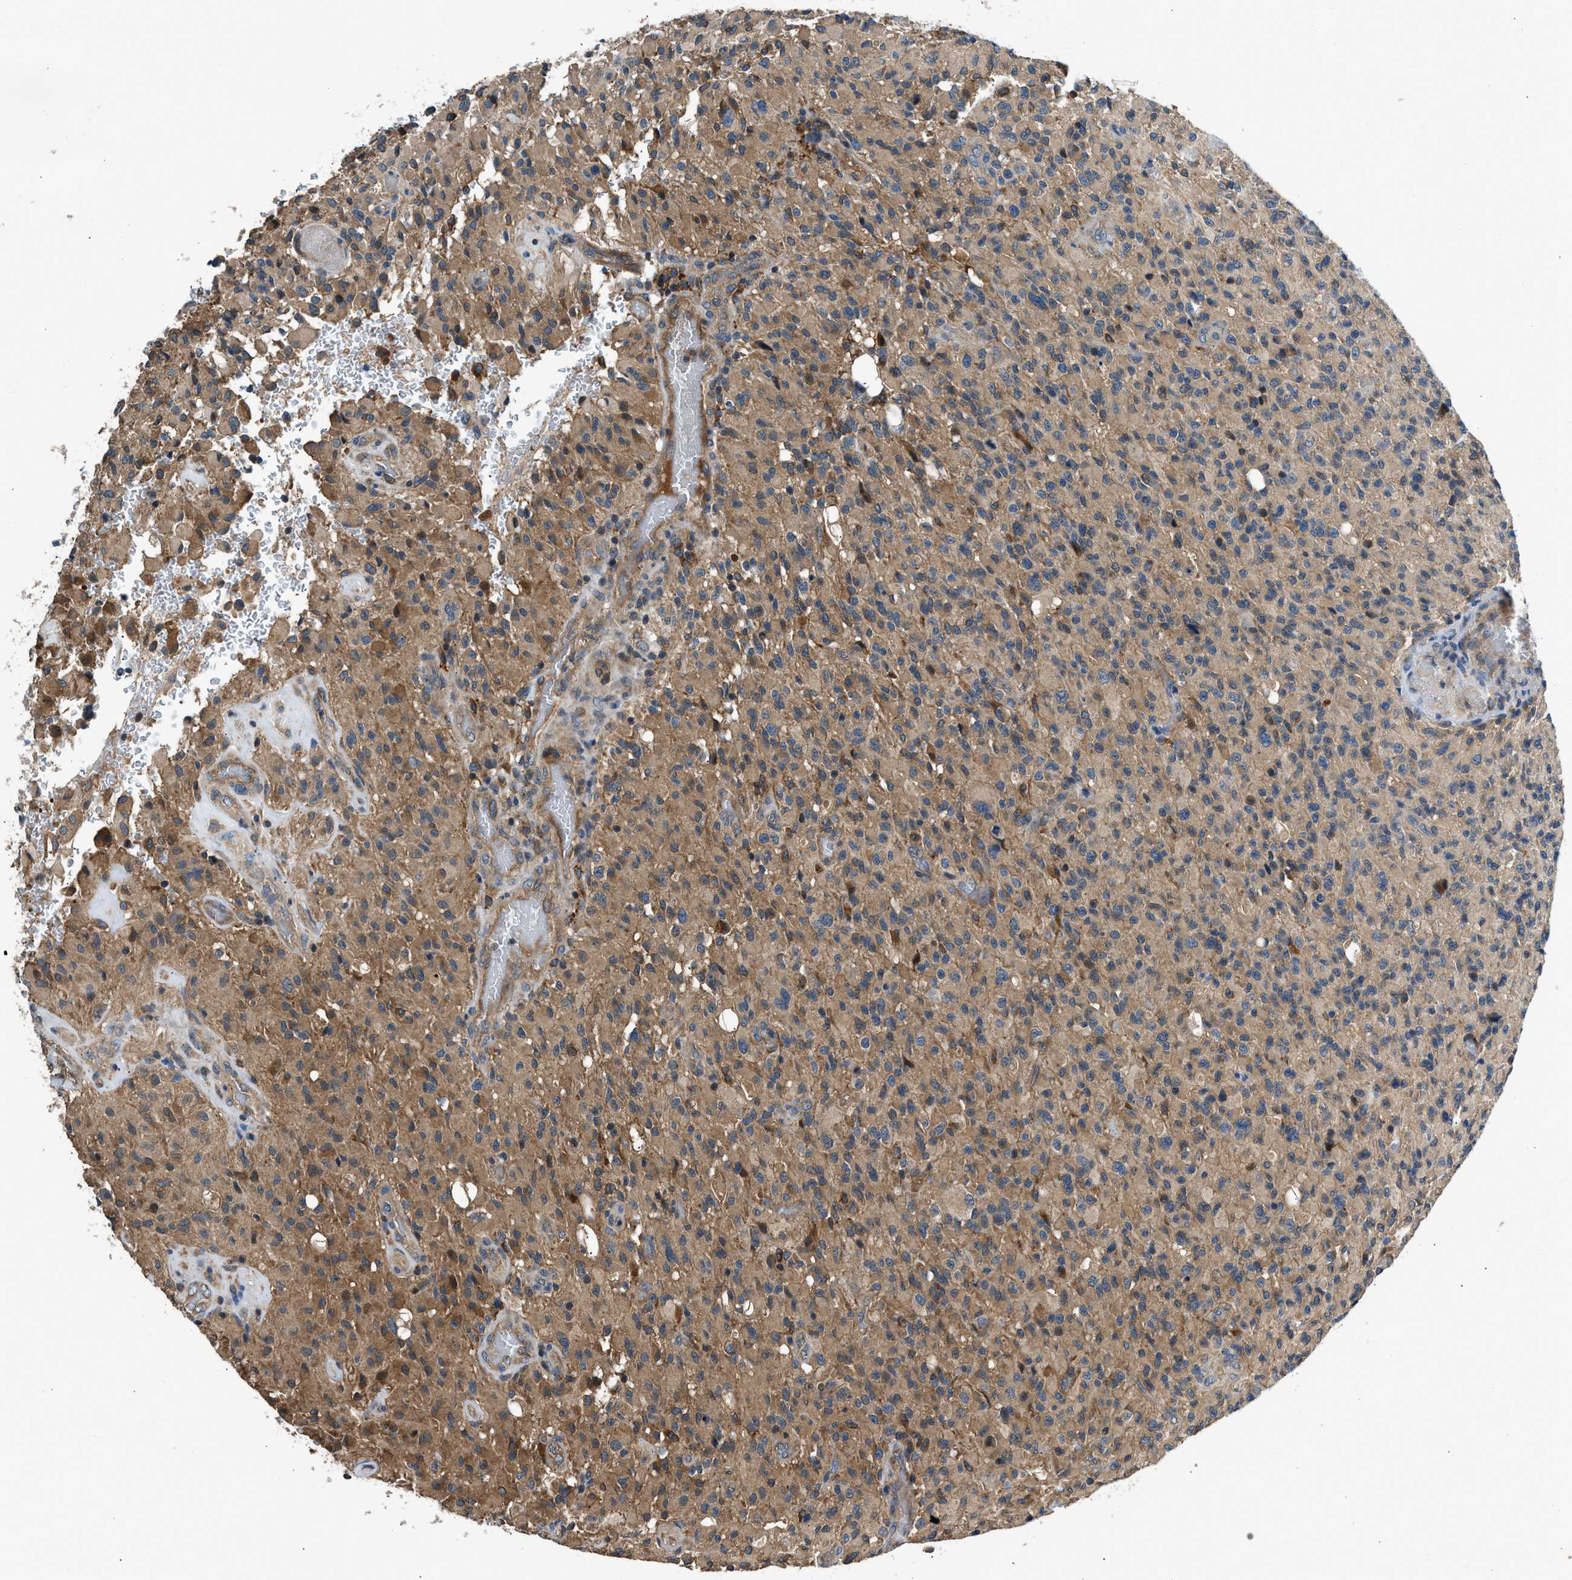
{"staining": {"intensity": "moderate", "quantity": ">75%", "location": "cytoplasmic/membranous"}, "tissue": "glioma", "cell_type": "Tumor cells", "image_type": "cancer", "snomed": [{"axis": "morphology", "description": "Glioma, malignant, High grade"}, {"axis": "topography", "description": "Brain"}], "caption": "Glioma stained with a brown dye shows moderate cytoplasmic/membranous positive staining in approximately >75% of tumor cells.", "gene": "IL3RA", "patient": {"sex": "male", "age": 71}}